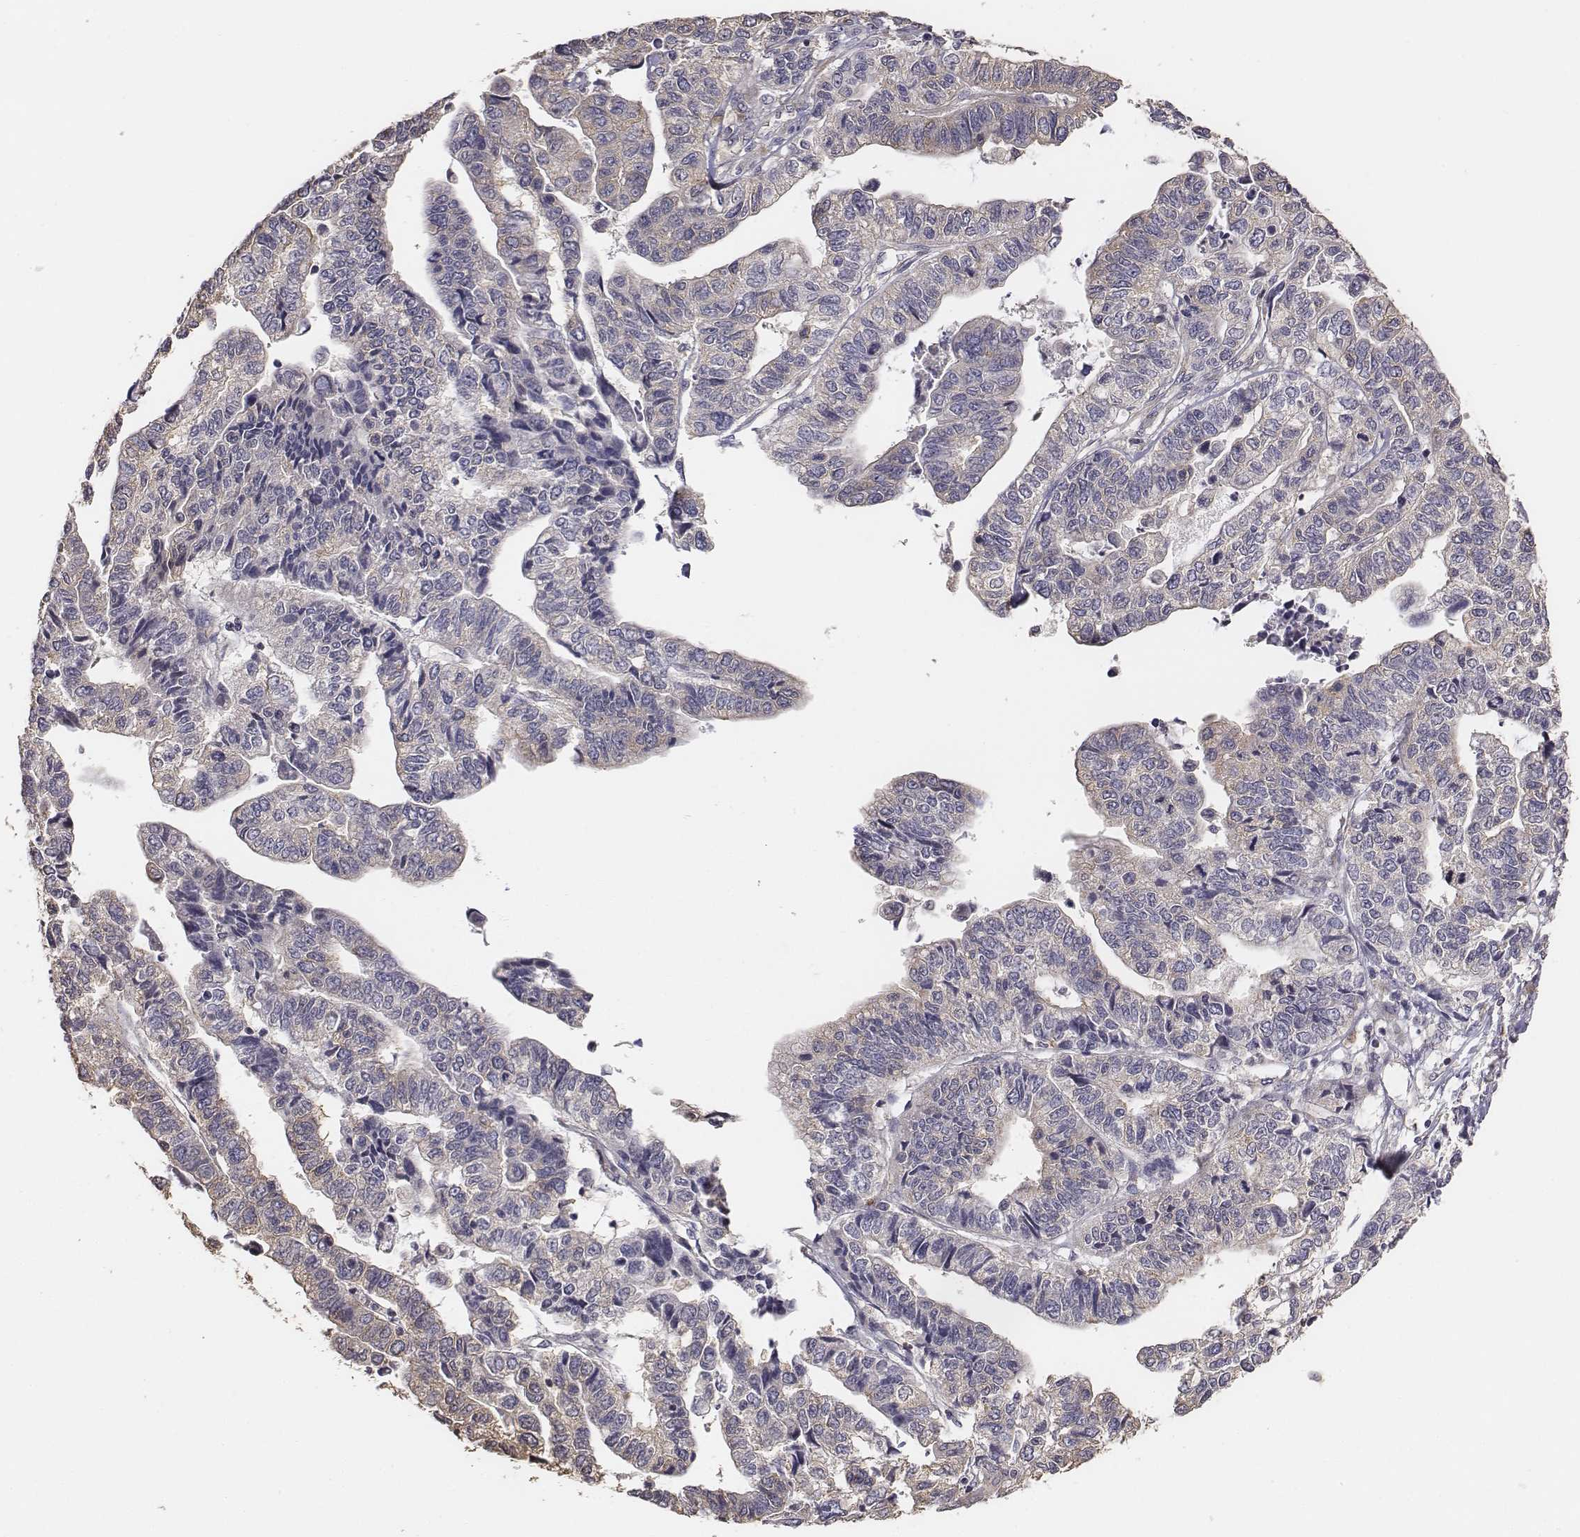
{"staining": {"intensity": "weak", "quantity": "25%-75%", "location": "cytoplasmic/membranous"}, "tissue": "stomach cancer", "cell_type": "Tumor cells", "image_type": "cancer", "snomed": [{"axis": "morphology", "description": "Adenocarcinoma, NOS"}, {"axis": "topography", "description": "Stomach, upper"}], "caption": "Immunohistochemistry (IHC) image of stomach adenocarcinoma stained for a protein (brown), which shows low levels of weak cytoplasmic/membranous staining in about 25%-75% of tumor cells.", "gene": "AP1B1", "patient": {"sex": "female", "age": 67}}